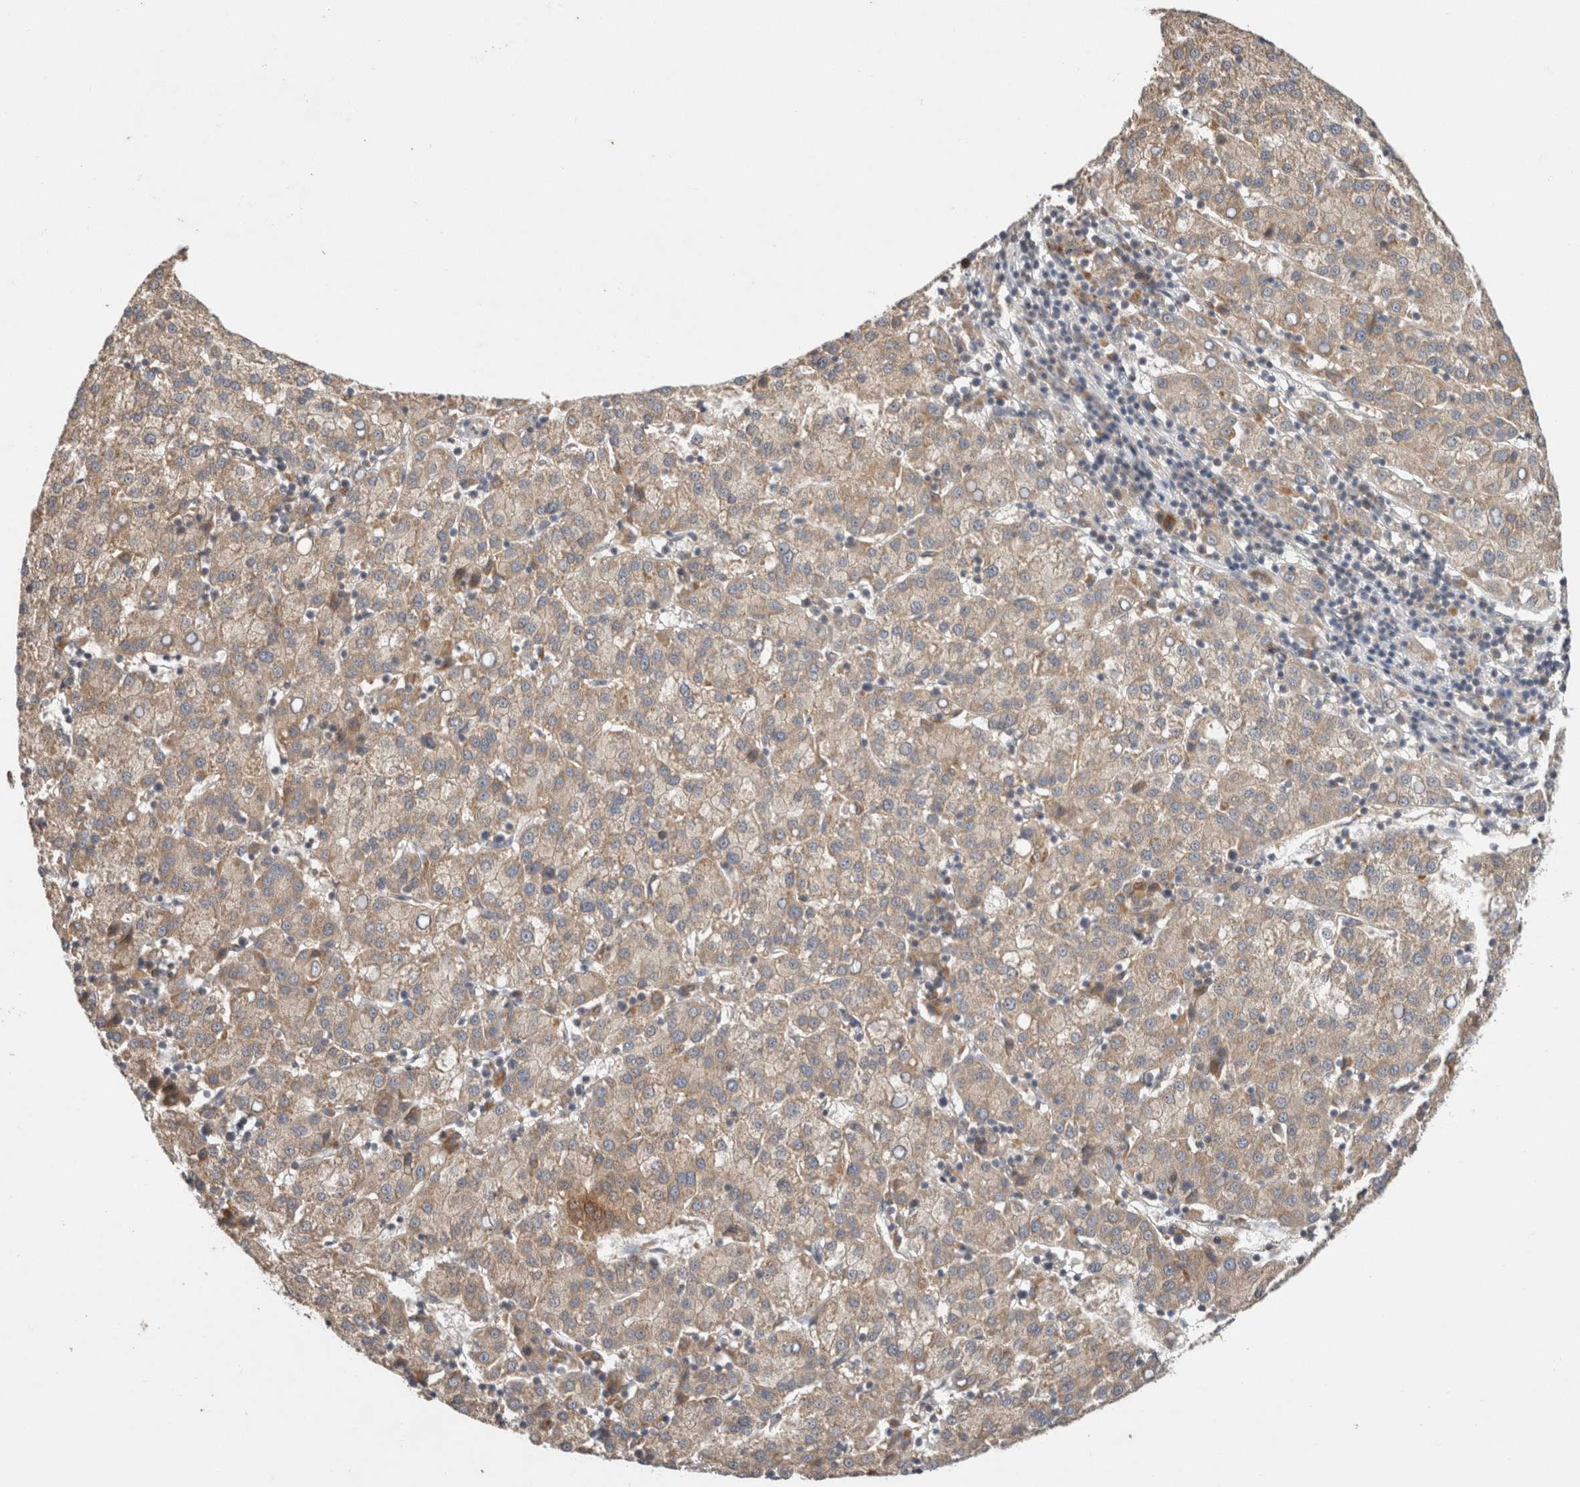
{"staining": {"intensity": "weak", "quantity": ">75%", "location": "cytoplasmic/membranous"}, "tissue": "liver cancer", "cell_type": "Tumor cells", "image_type": "cancer", "snomed": [{"axis": "morphology", "description": "Carcinoma, Hepatocellular, NOS"}, {"axis": "topography", "description": "Liver"}], "caption": "Brown immunohistochemical staining in liver cancer (hepatocellular carcinoma) displays weak cytoplasmic/membranous expression in about >75% of tumor cells.", "gene": "SGK1", "patient": {"sex": "female", "age": 58}}